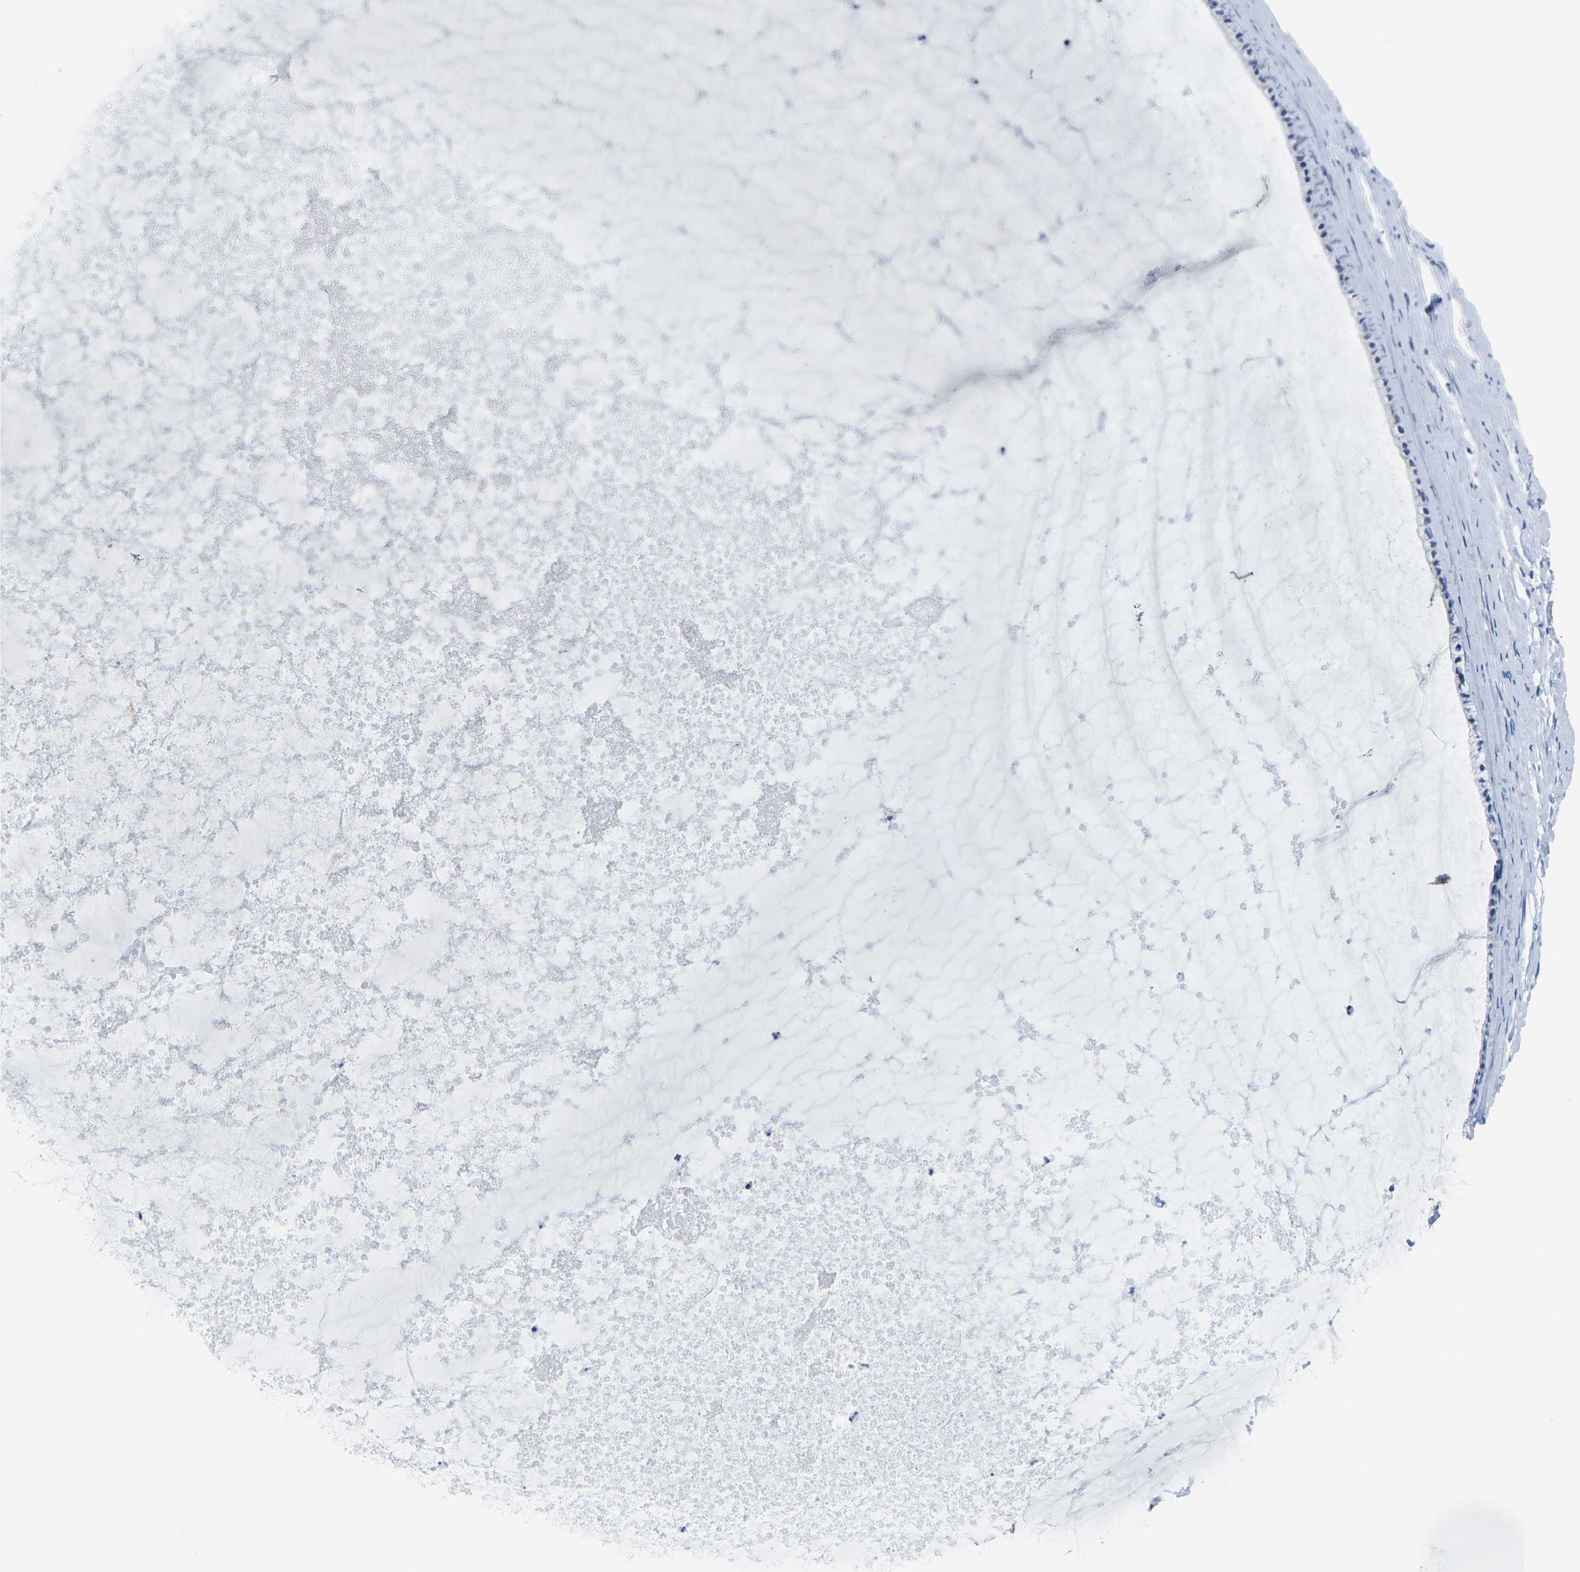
{"staining": {"intensity": "negative", "quantity": "none", "location": "none"}, "tissue": "cervix", "cell_type": "Glandular cells", "image_type": "normal", "snomed": [{"axis": "morphology", "description": "Normal tissue, NOS"}, {"axis": "topography", "description": "Cervix"}], "caption": "This is an IHC image of benign human cervix. There is no expression in glandular cells.", "gene": "GPR15", "patient": {"sex": "female", "age": 39}}